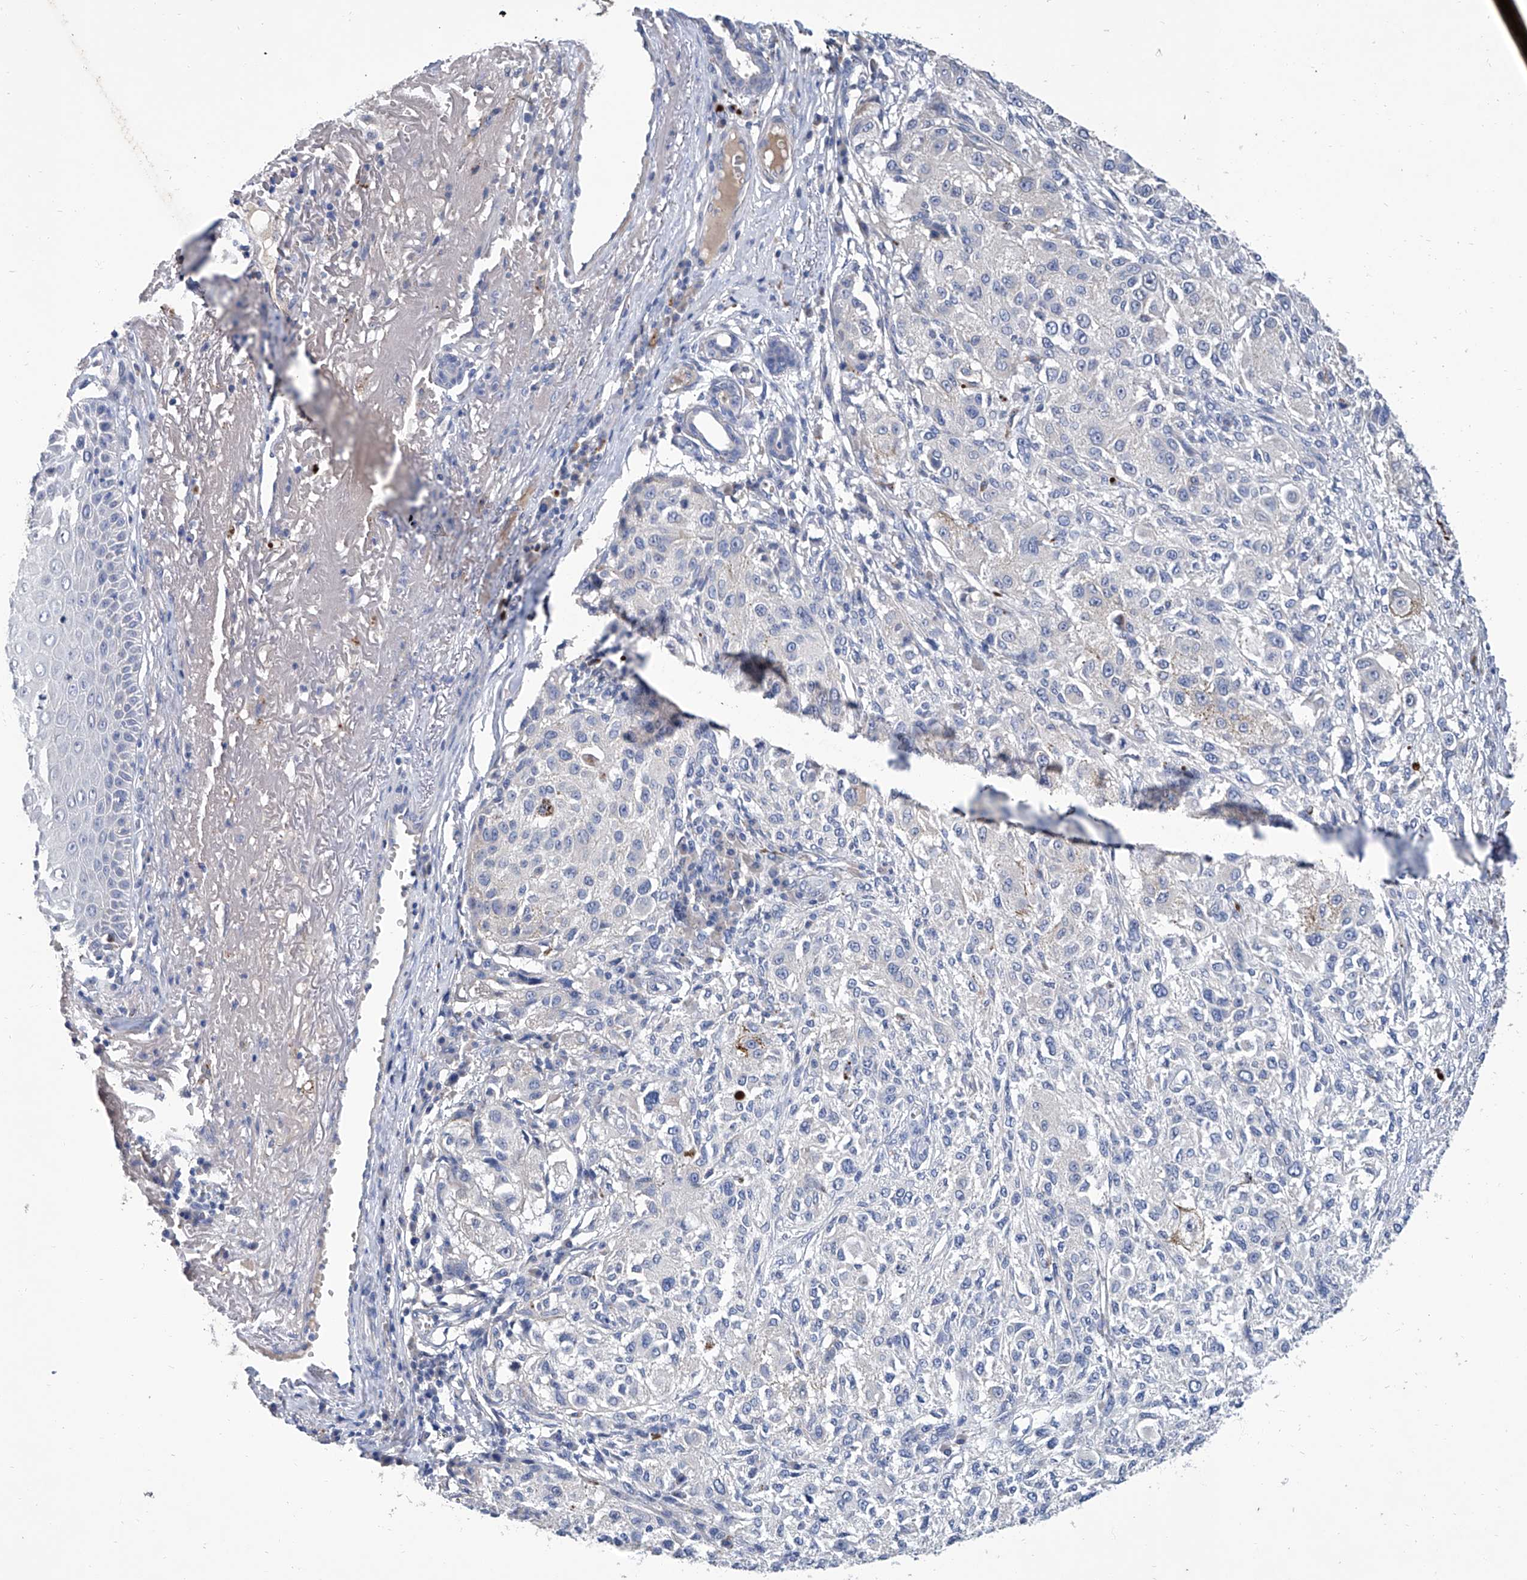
{"staining": {"intensity": "negative", "quantity": "none", "location": "none"}, "tissue": "melanoma", "cell_type": "Tumor cells", "image_type": "cancer", "snomed": [{"axis": "morphology", "description": "Necrosis, NOS"}, {"axis": "morphology", "description": "Malignant melanoma, NOS"}, {"axis": "topography", "description": "Skin"}], "caption": "Immunohistochemical staining of human melanoma demonstrates no significant staining in tumor cells.", "gene": "GPT", "patient": {"sex": "female", "age": 87}}